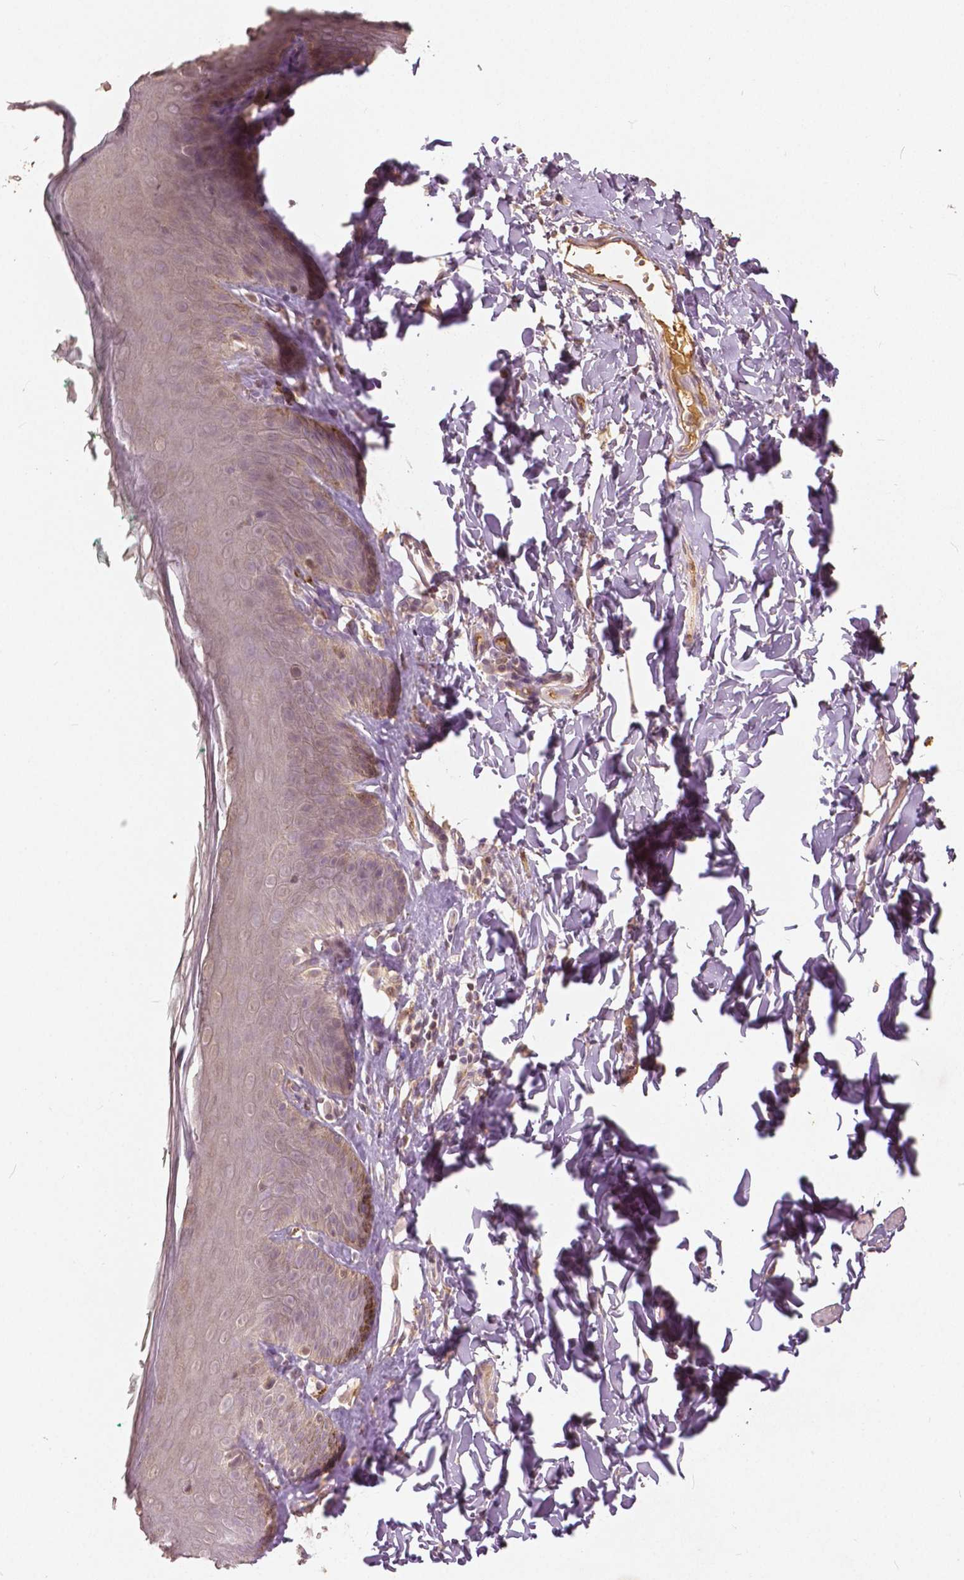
{"staining": {"intensity": "weak", "quantity": "25%-75%", "location": "cytoplasmic/membranous,nuclear"}, "tissue": "skin", "cell_type": "Epidermal cells", "image_type": "normal", "snomed": [{"axis": "morphology", "description": "Normal tissue, NOS"}, {"axis": "topography", "description": "Vulva"}, {"axis": "topography", "description": "Peripheral nerve tissue"}], "caption": "Epidermal cells display low levels of weak cytoplasmic/membranous,nuclear expression in approximately 25%-75% of cells in benign human skin. The staining is performed using DAB brown chromogen to label protein expression. The nuclei are counter-stained blue using hematoxylin.", "gene": "ANGPTL4", "patient": {"sex": "female", "age": 66}}